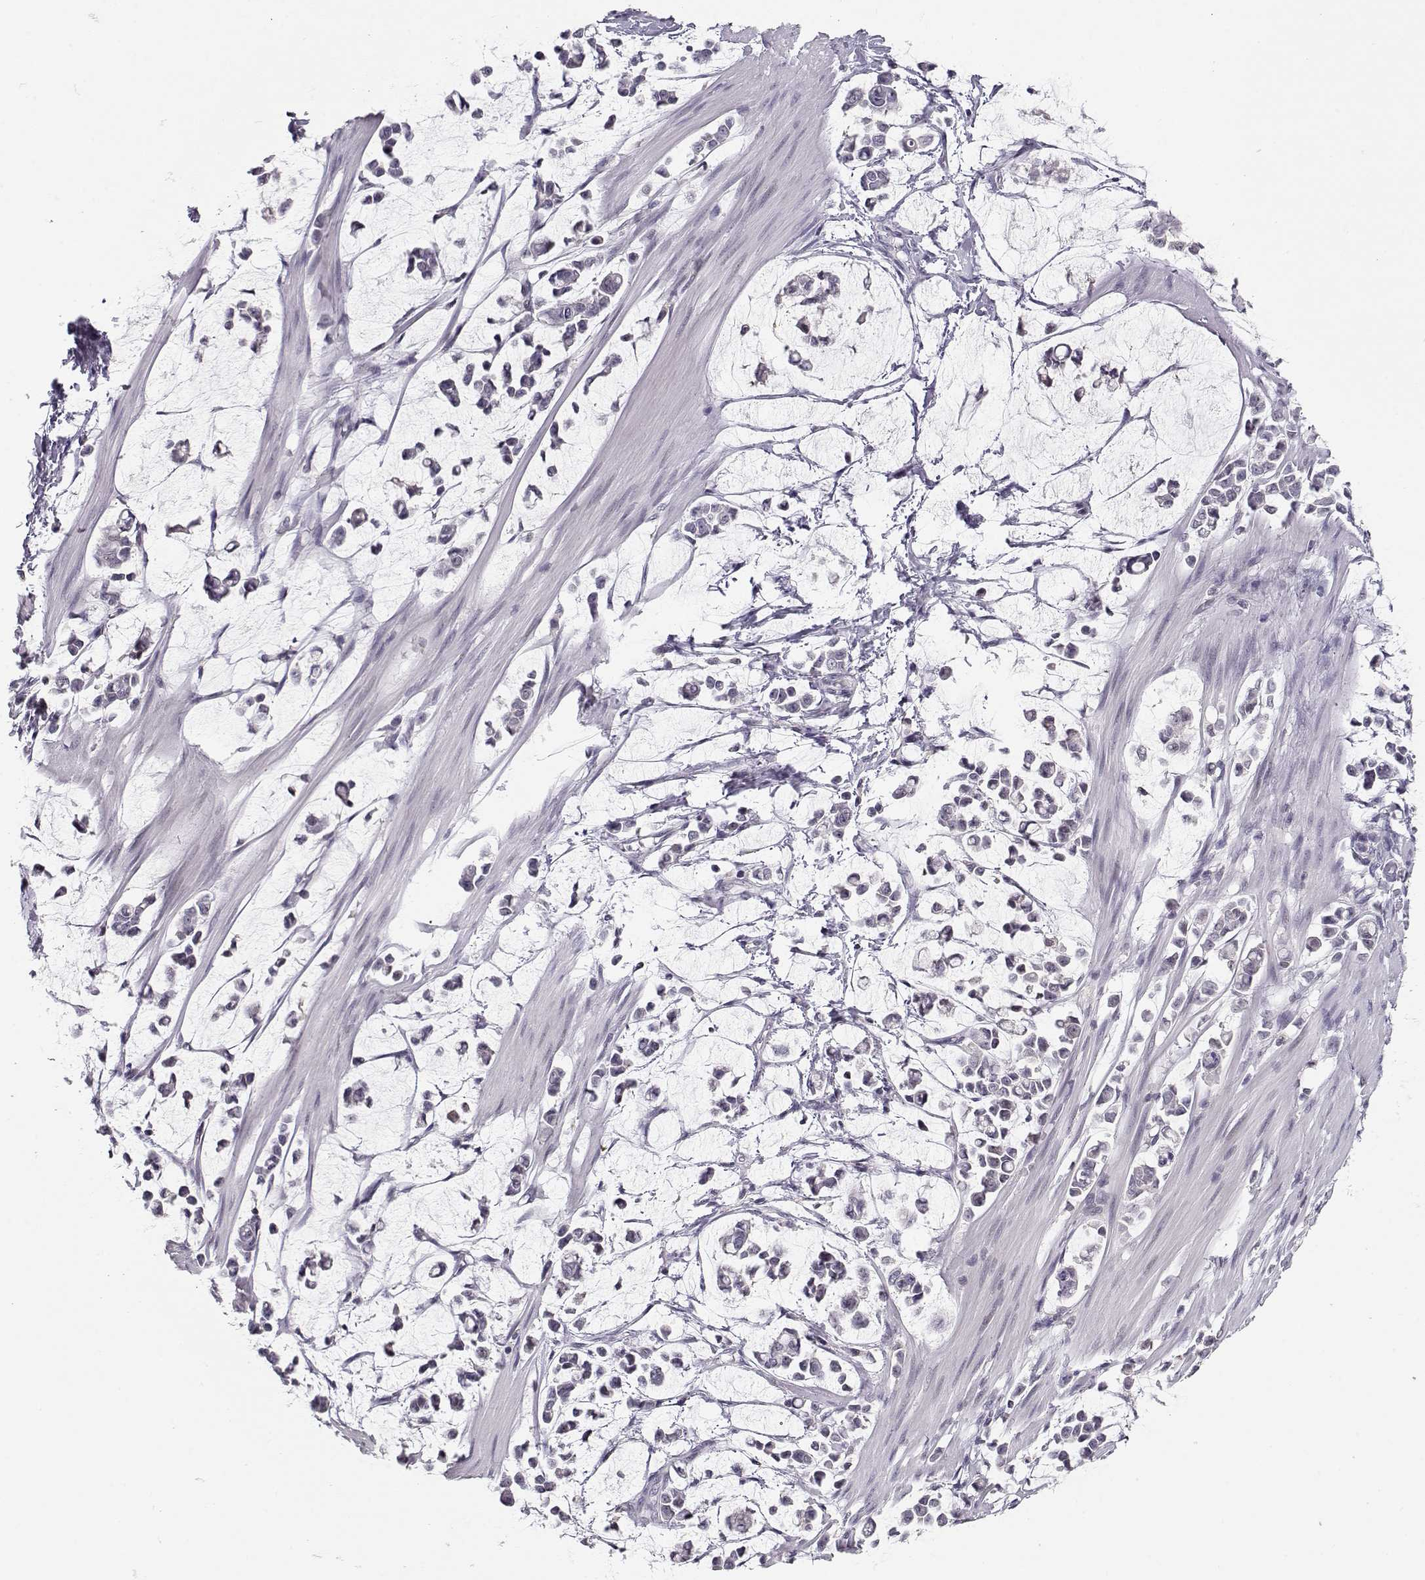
{"staining": {"intensity": "negative", "quantity": "none", "location": "none"}, "tissue": "stomach cancer", "cell_type": "Tumor cells", "image_type": "cancer", "snomed": [{"axis": "morphology", "description": "Adenocarcinoma, NOS"}, {"axis": "topography", "description": "Stomach"}], "caption": "Histopathology image shows no significant protein positivity in tumor cells of stomach cancer.", "gene": "TEPP", "patient": {"sex": "male", "age": 82}}